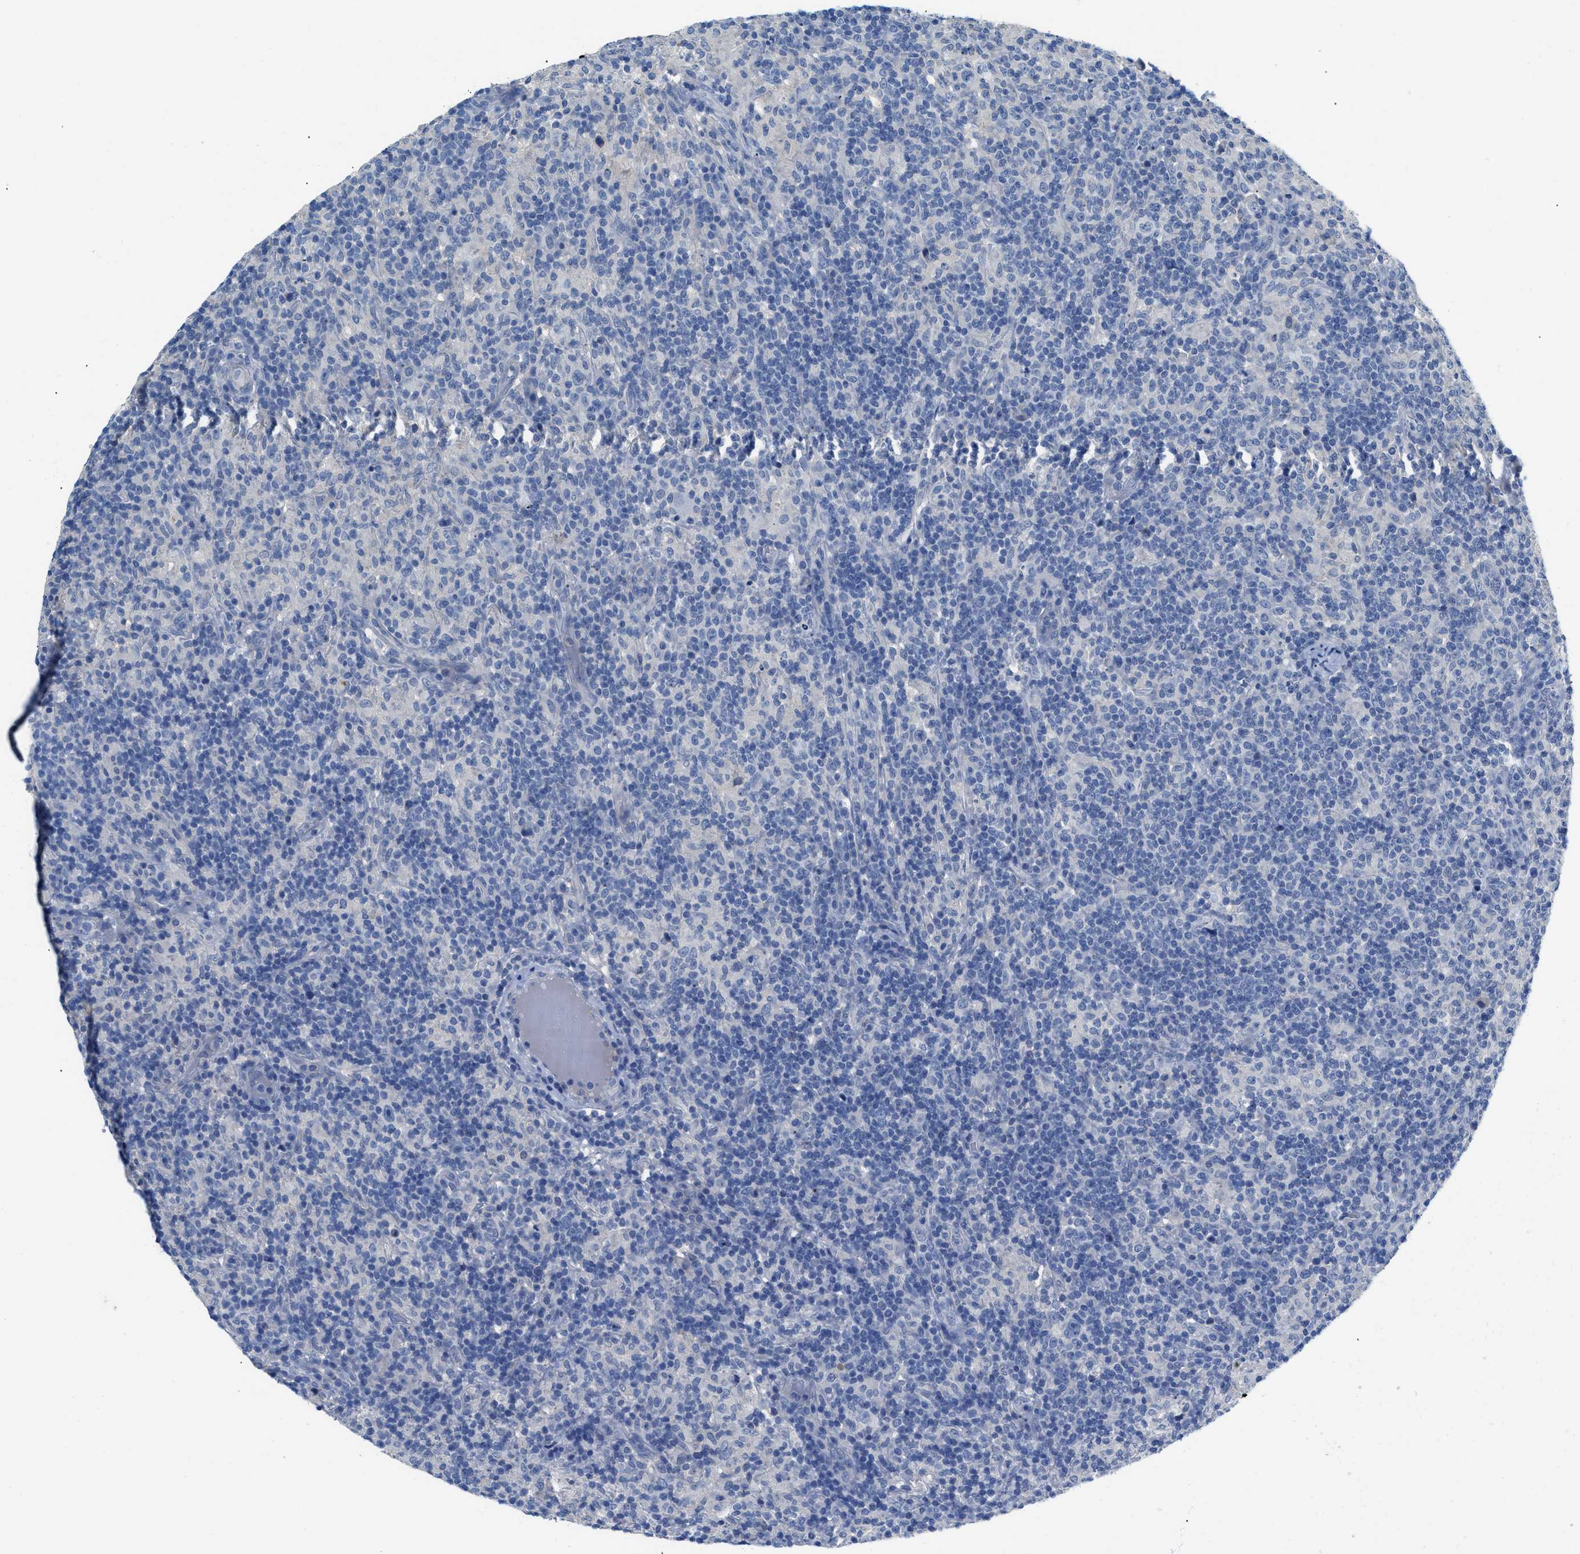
{"staining": {"intensity": "negative", "quantity": "none", "location": "none"}, "tissue": "lymphoma", "cell_type": "Tumor cells", "image_type": "cancer", "snomed": [{"axis": "morphology", "description": "Hodgkin's disease, NOS"}, {"axis": "topography", "description": "Lymph node"}], "caption": "Immunohistochemistry (IHC) image of neoplastic tissue: human Hodgkin's disease stained with DAB (3,3'-diaminobenzidine) shows no significant protein staining in tumor cells.", "gene": "SLC10A6", "patient": {"sex": "male", "age": 70}}